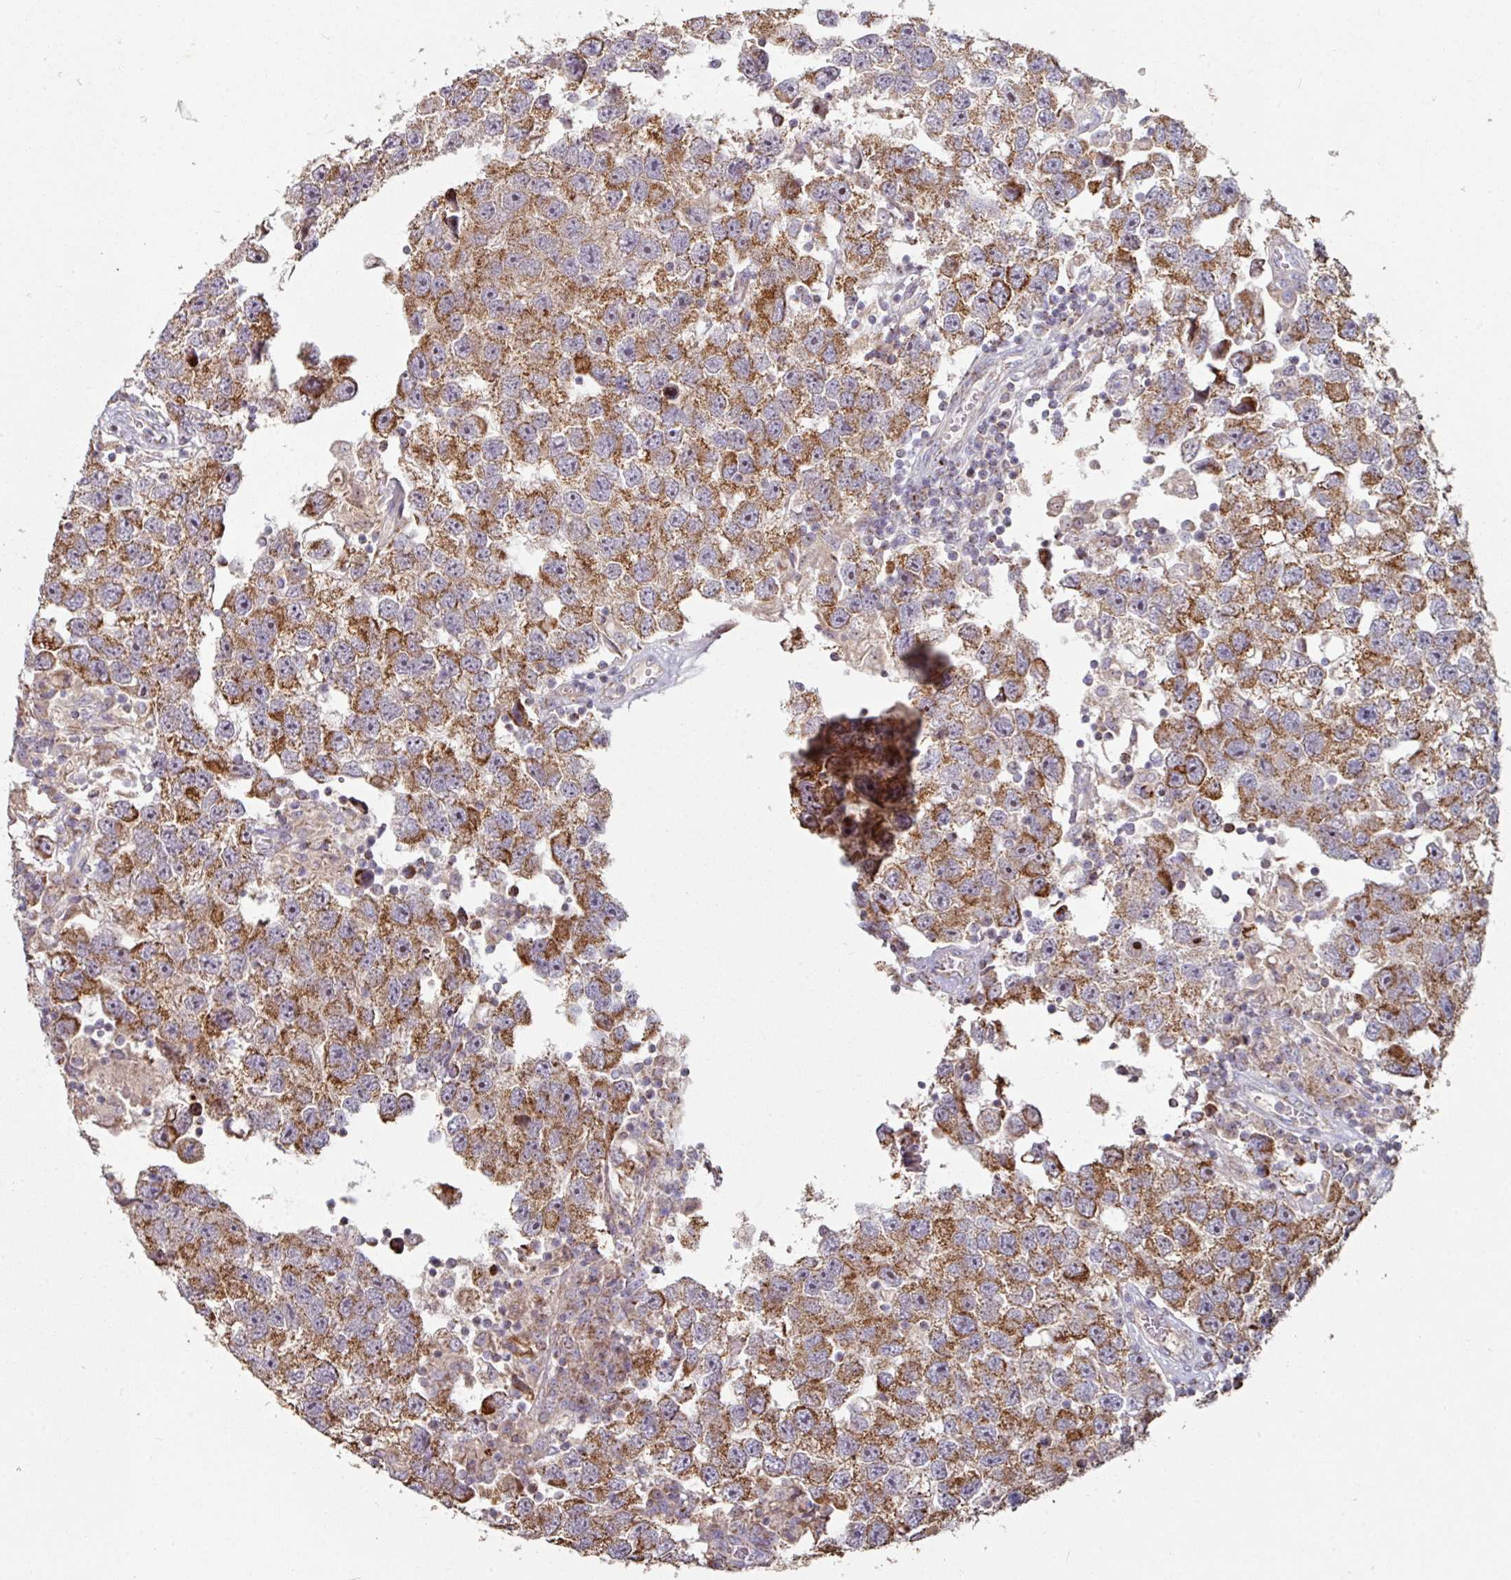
{"staining": {"intensity": "moderate", "quantity": ">75%", "location": "cytoplasmic/membranous"}, "tissue": "testis cancer", "cell_type": "Tumor cells", "image_type": "cancer", "snomed": [{"axis": "morphology", "description": "Seminoma, NOS"}, {"axis": "topography", "description": "Testis"}], "caption": "Approximately >75% of tumor cells in human testis cancer reveal moderate cytoplasmic/membranous protein positivity as visualized by brown immunohistochemical staining.", "gene": "OR2D3", "patient": {"sex": "male", "age": 26}}